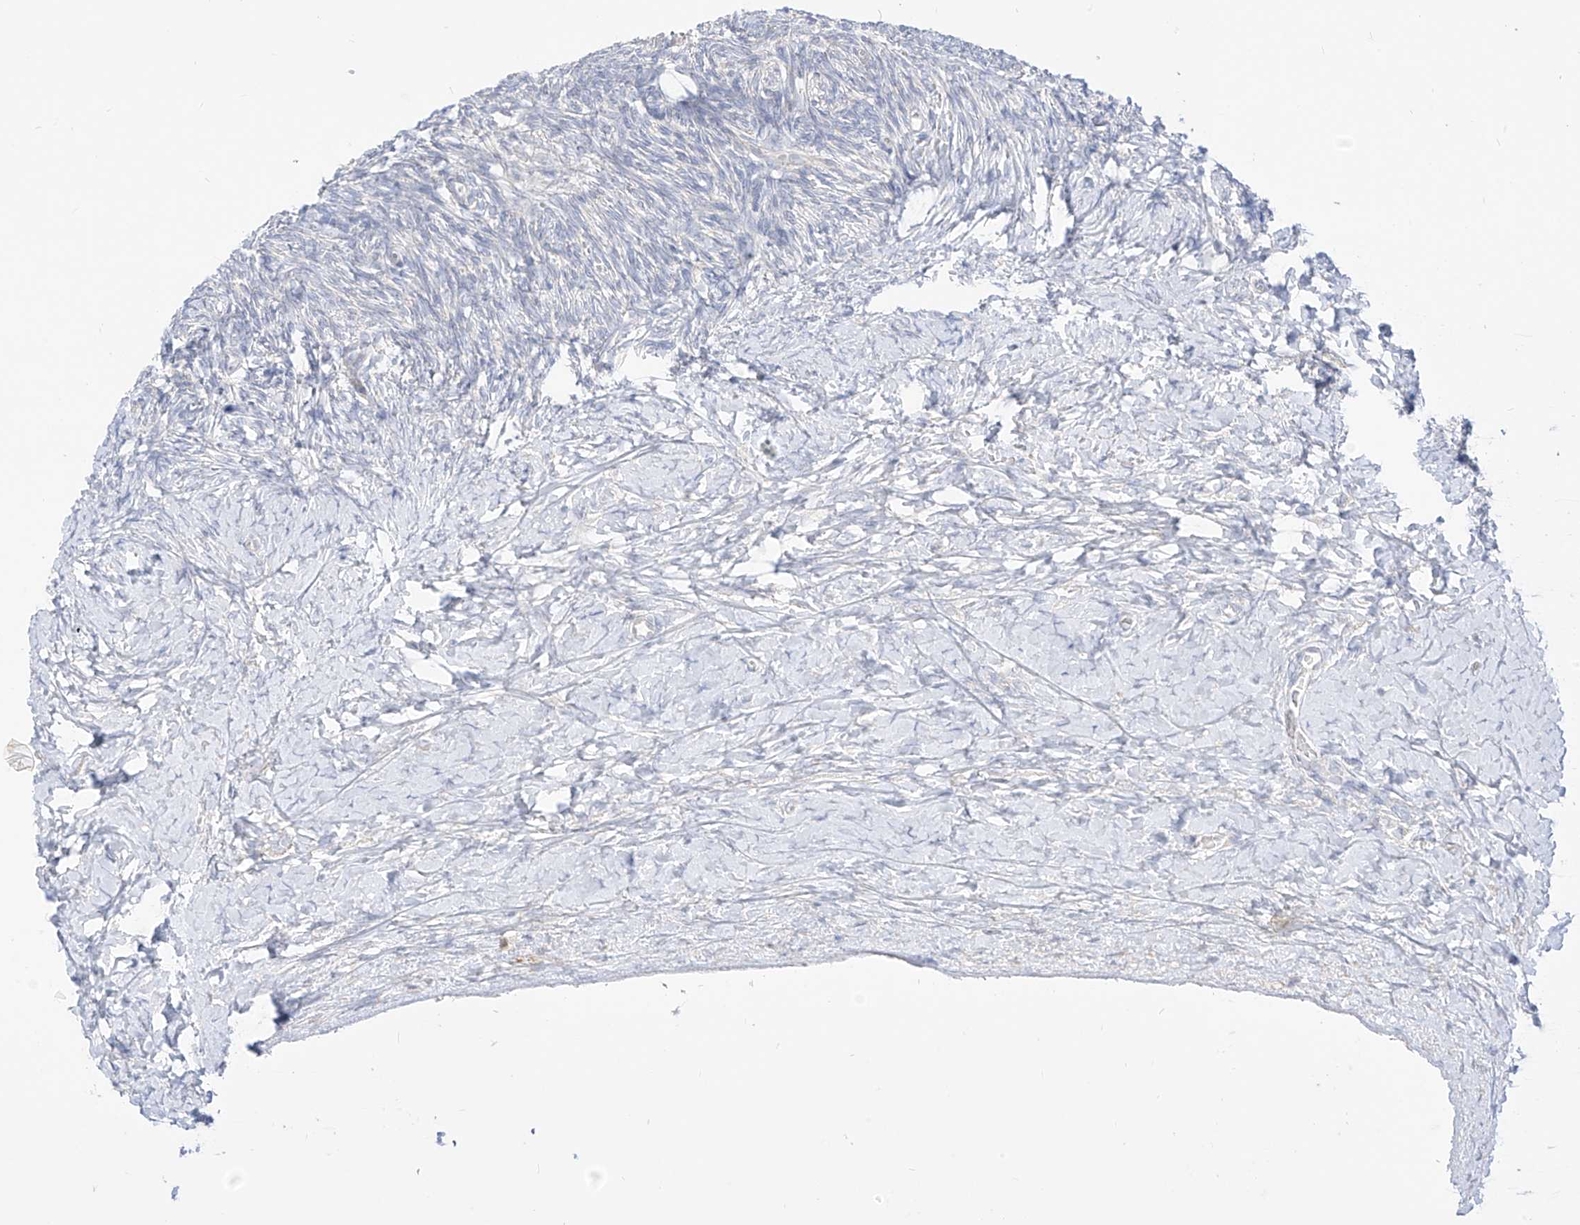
{"staining": {"intensity": "weak", "quantity": ">75%", "location": "cytoplasmic/membranous"}, "tissue": "ovary", "cell_type": "Follicle cells", "image_type": "normal", "snomed": [{"axis": "morphology", "description": "Normal tissue, NOS"}, {"axis": "morphology", "description": "Developmental malformation"}, {"axis": "topography", "description": "Ovary"}], "caption": "This image demonstrates benign ovary stained with immunohistochemistry to label a protein in brown. The cytoplasmic/membranous of follicle cells show weak positivity for the protein. Nuclei are counter-stained blue.", "gene": "SYTL3", "patient": {"sex": "female", "age": 39}}